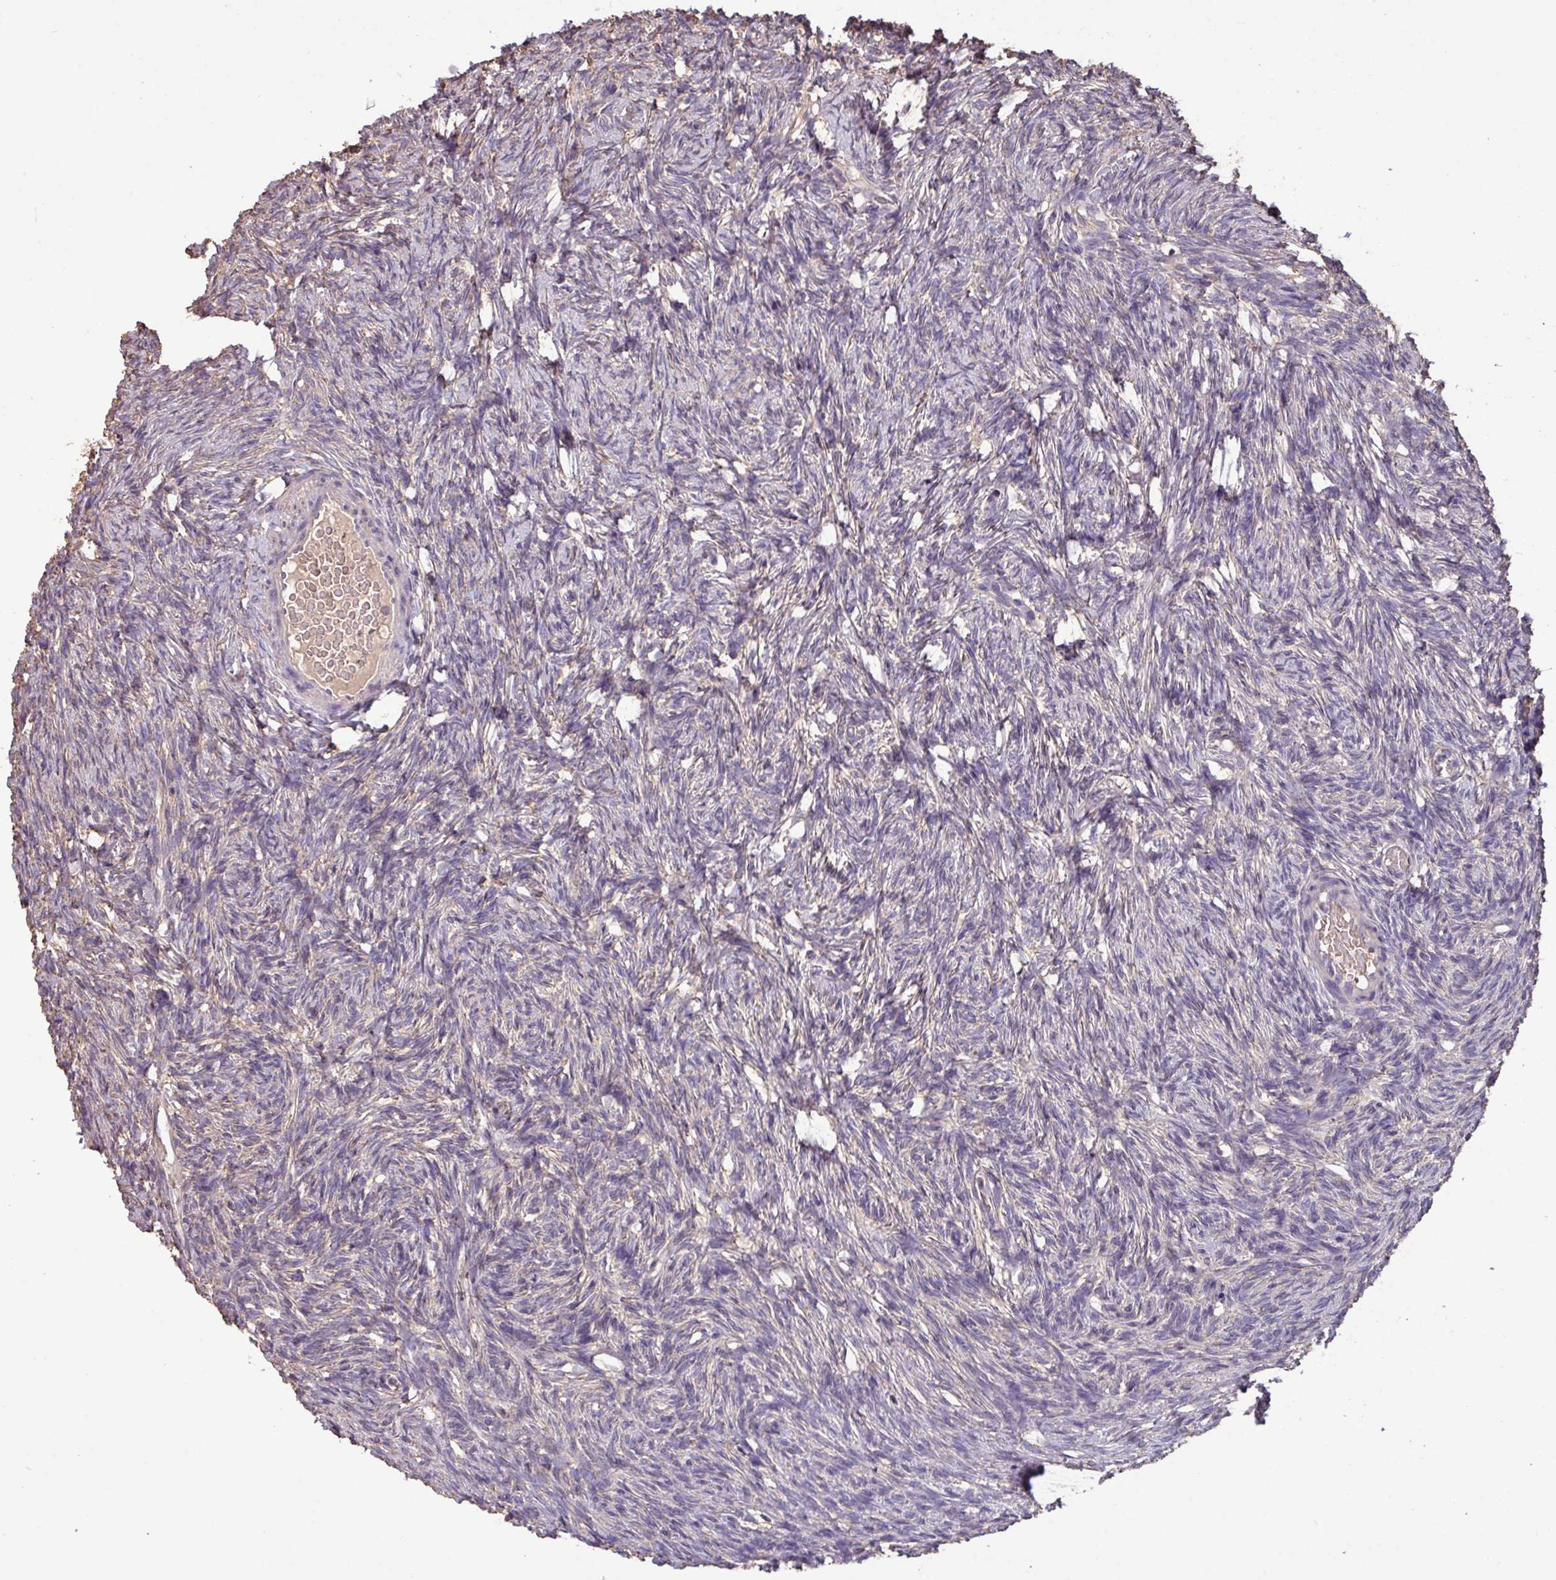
{"staining": {"intensity": "negative", "quantity": "none", "location": "none"}, "tissue": "ovary", "cell_type": "Ovarian stroma cells", "image_type": "normal", "snomed": [{"axis": "morphology", "description": "Normal tissue, NOS"}, {"axis": "topography", "description": "Ovary"}], "caption": "Normal ovary was stained to show a protein in brown. There is no significant staining in ovarian stroma cells. Brightfield microscopy of immunohistochemistry (IHC) stained with DAB (3,3'-diaminobenzidine) (brown) and hematoxylin (blue), captured at high magnification.", "gene": "CAMK2A", "patient": {"sex": "female", "age": 33}}